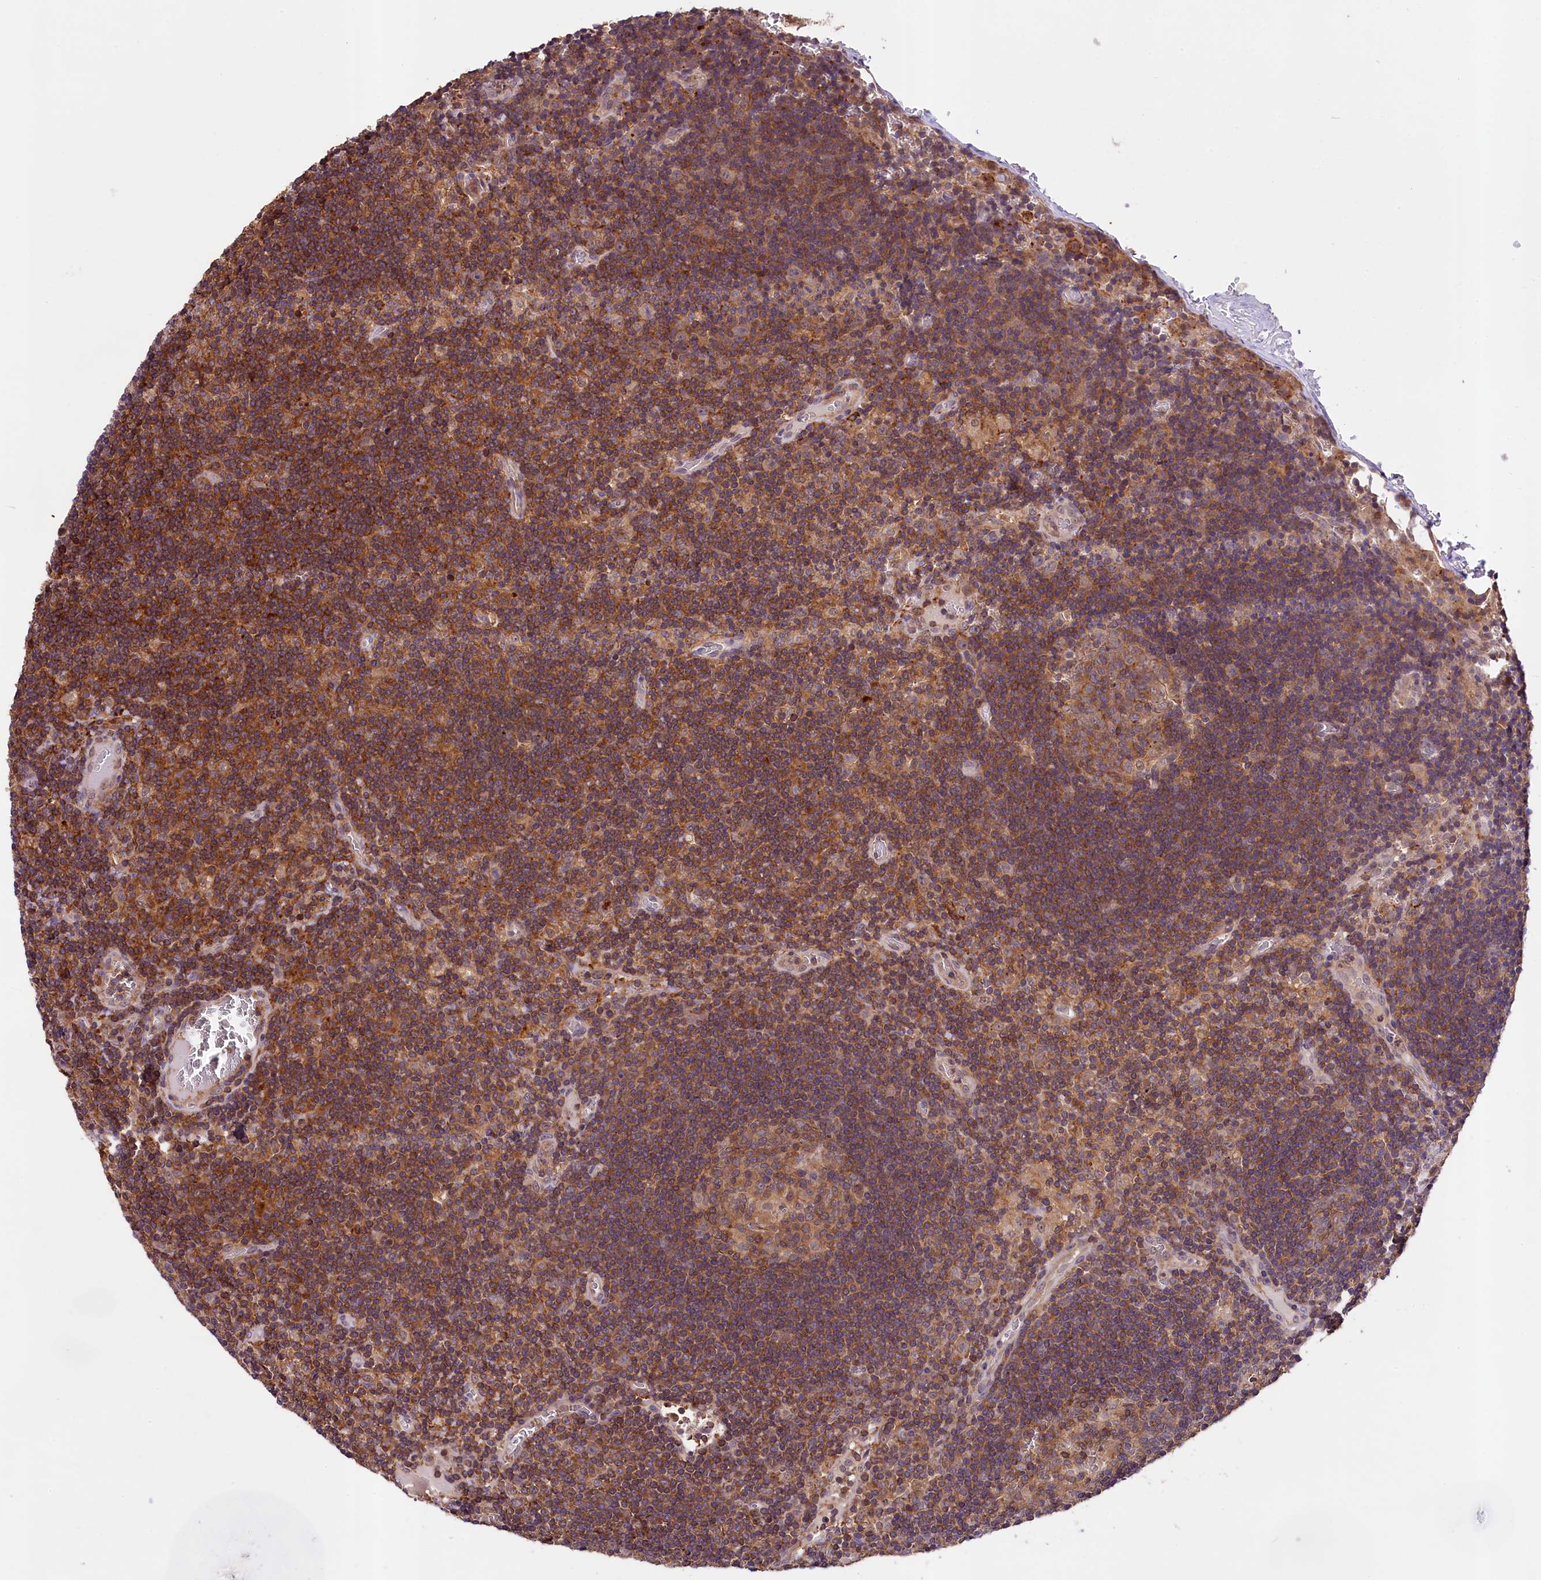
{"staining": {"intensity": "moderate", "quantity": ">75%", "location": "cytoplasmic/membranous"}, "tissue": "lymph node", "cell_type": "Germinal center cells", "image_type": "normal", "snomed": [{"axis": "morphology", "description": "Normal tissue, NOS"}, {"axis": "topography", "description": "Lymph node"}], "caption": "DAB (3,3'-diaminobenzidine) immunohistochemical staining of unremarkable lymph node displays moderate cytoplasmic/membranous protein staining in about >75% of germinal center cells.", "gene": "SKIDA1", "patient": {"sex": "female", "age": 73}}